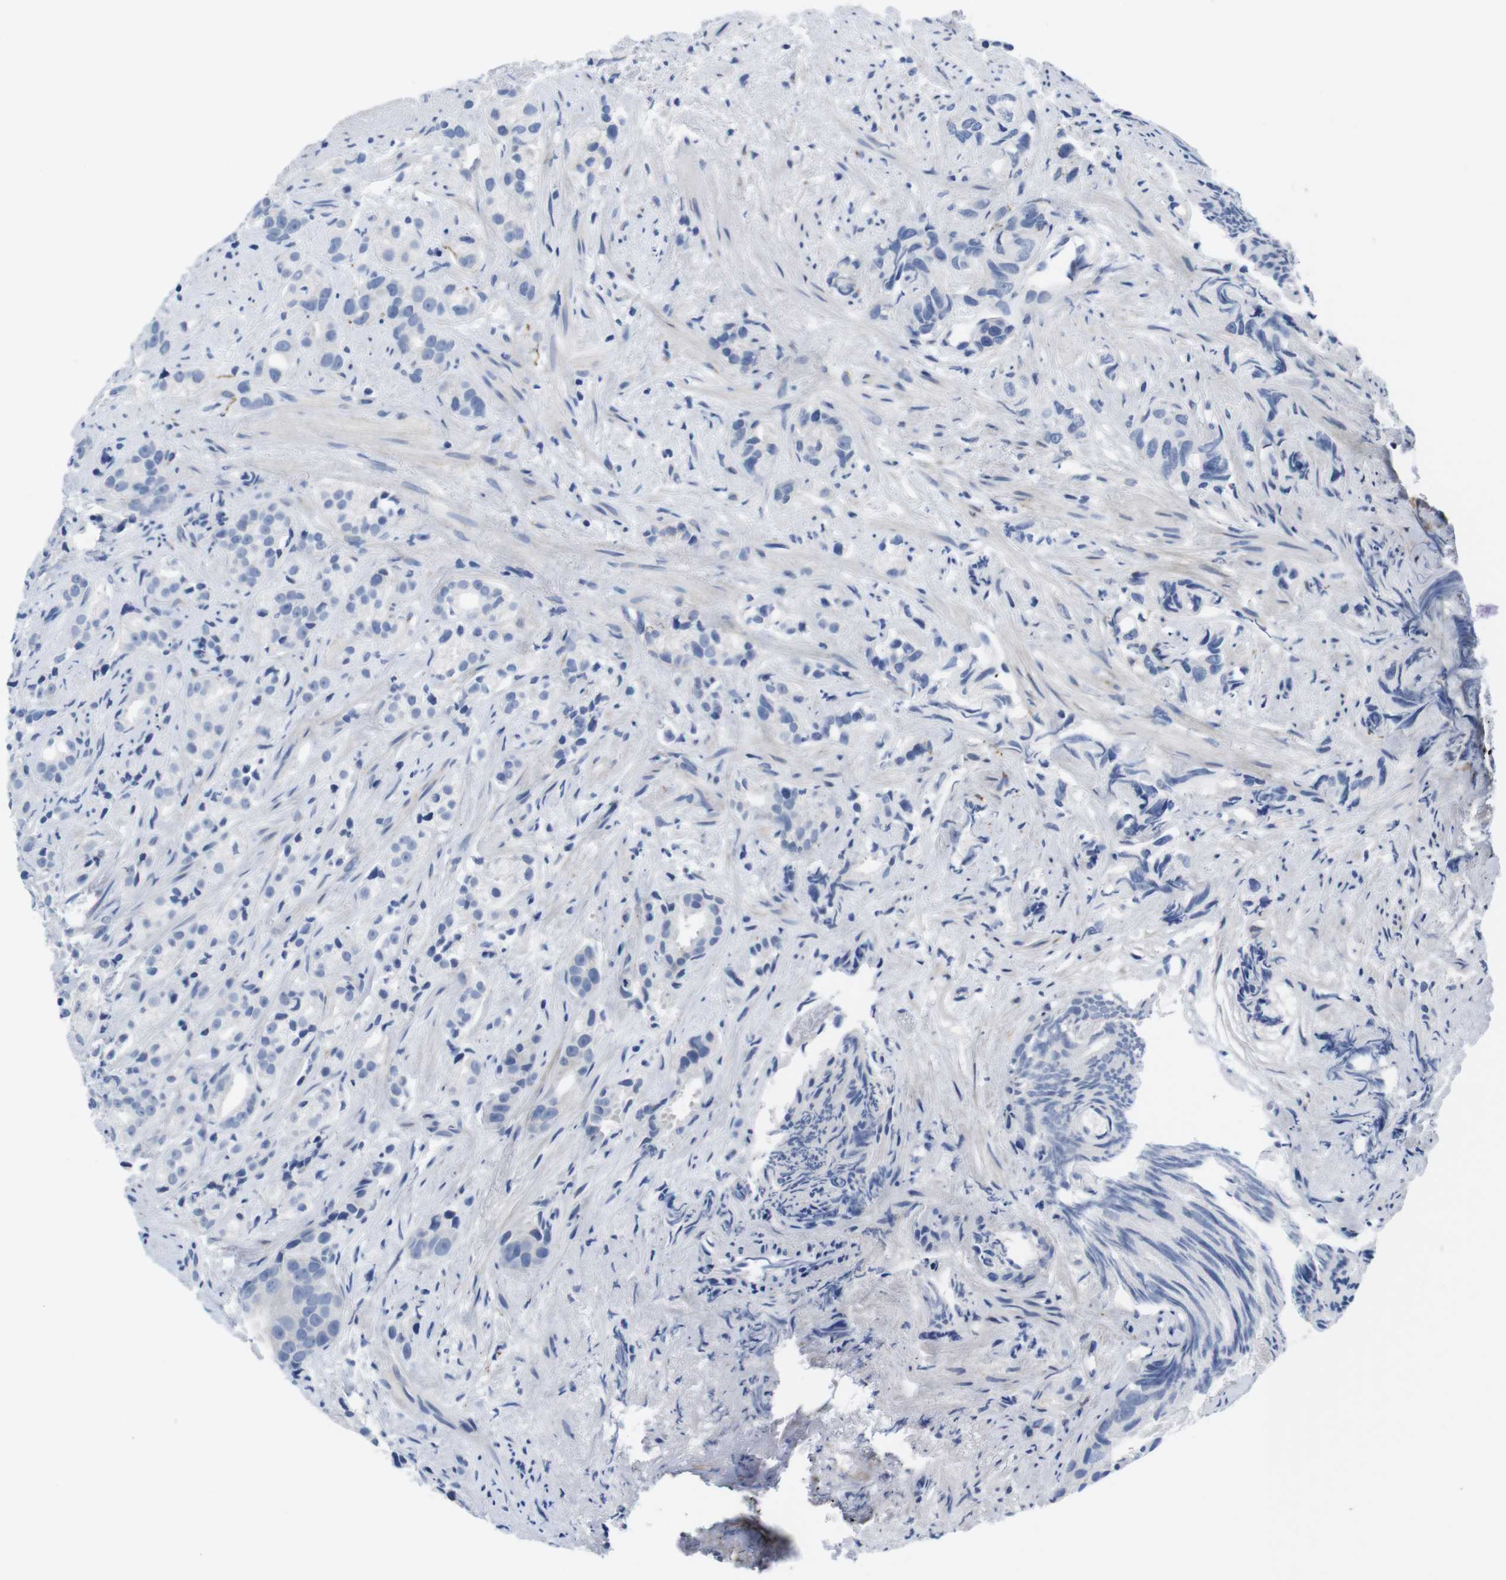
{"staining": {"intensity": "negative", "quantity": "none", "location": "none"}, "tissue": "prostate cancer", "cell_type": "Tumor cells", "image_type": "cancer", "snomed": [{"axis": "morphology", "description": "Adenocarcinoma, Low grade"}, {"axis": "topography", "description": "Prostate"}], "caption": "DAB immunohistochemical staining of adenocarcinoma (low-grade) (prostate) shows no significant expression in tumor cells.", "gene": "MAP6", "patient": {"sex": "male", "age": 89}}